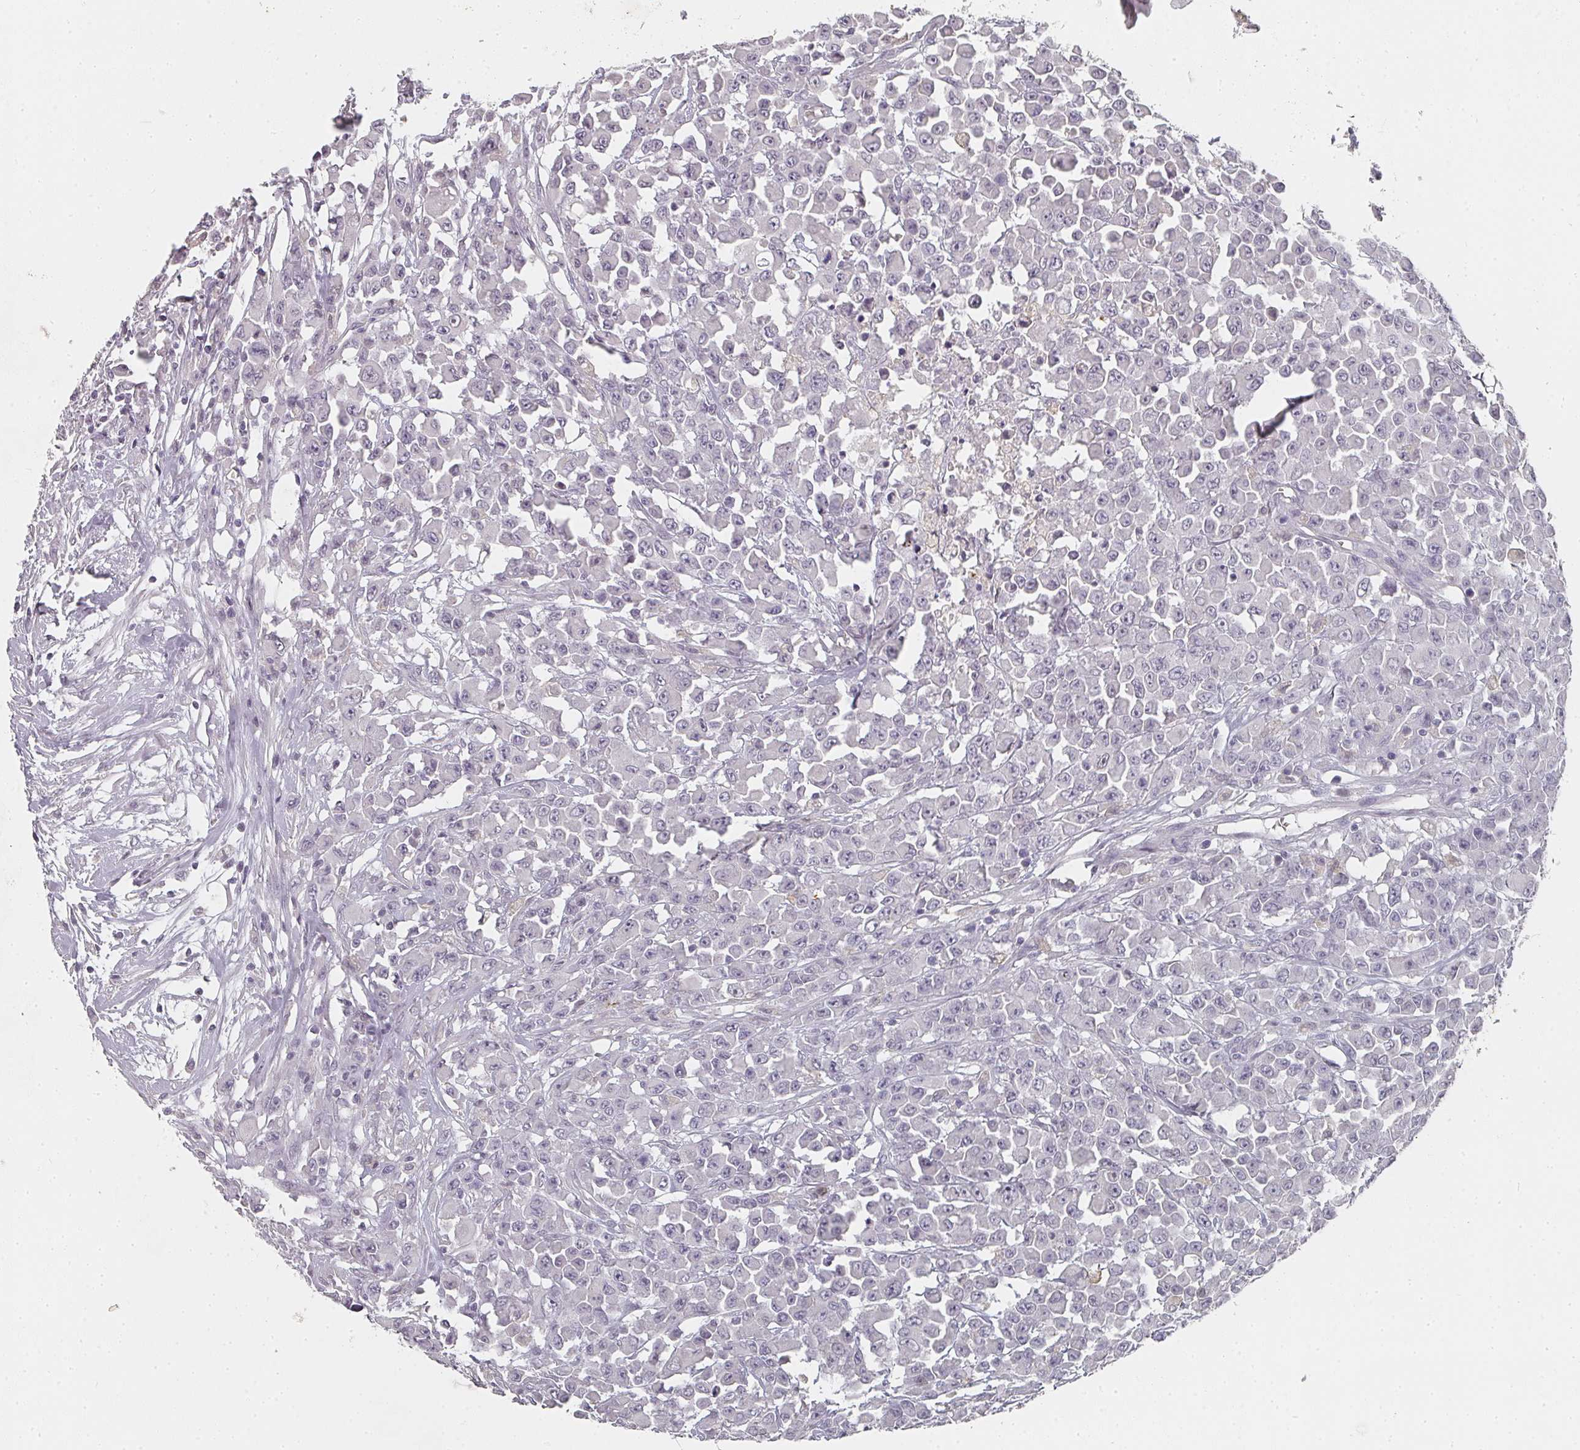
{"staining": {"intensity": "negative", "quantity": "none", "location": "none"}, "tissue": "colorectal cancer", "cell_type": "Tumor cells", "image_type": "cancer", "snomed": [{"axis": "morphology", "description": "Adenocarcinoma, NOS"}, {"axis": "topography", "description": "Colon"}], "caption": "Immunohistochemistry photomicrograph of human colorectal cancer stained for a protein (brown), which displays no staining in tumor cells. (DAB IHC, high magnification).", "gene": "SHISA2", "patient": {"sex": "male", "age": 51}}